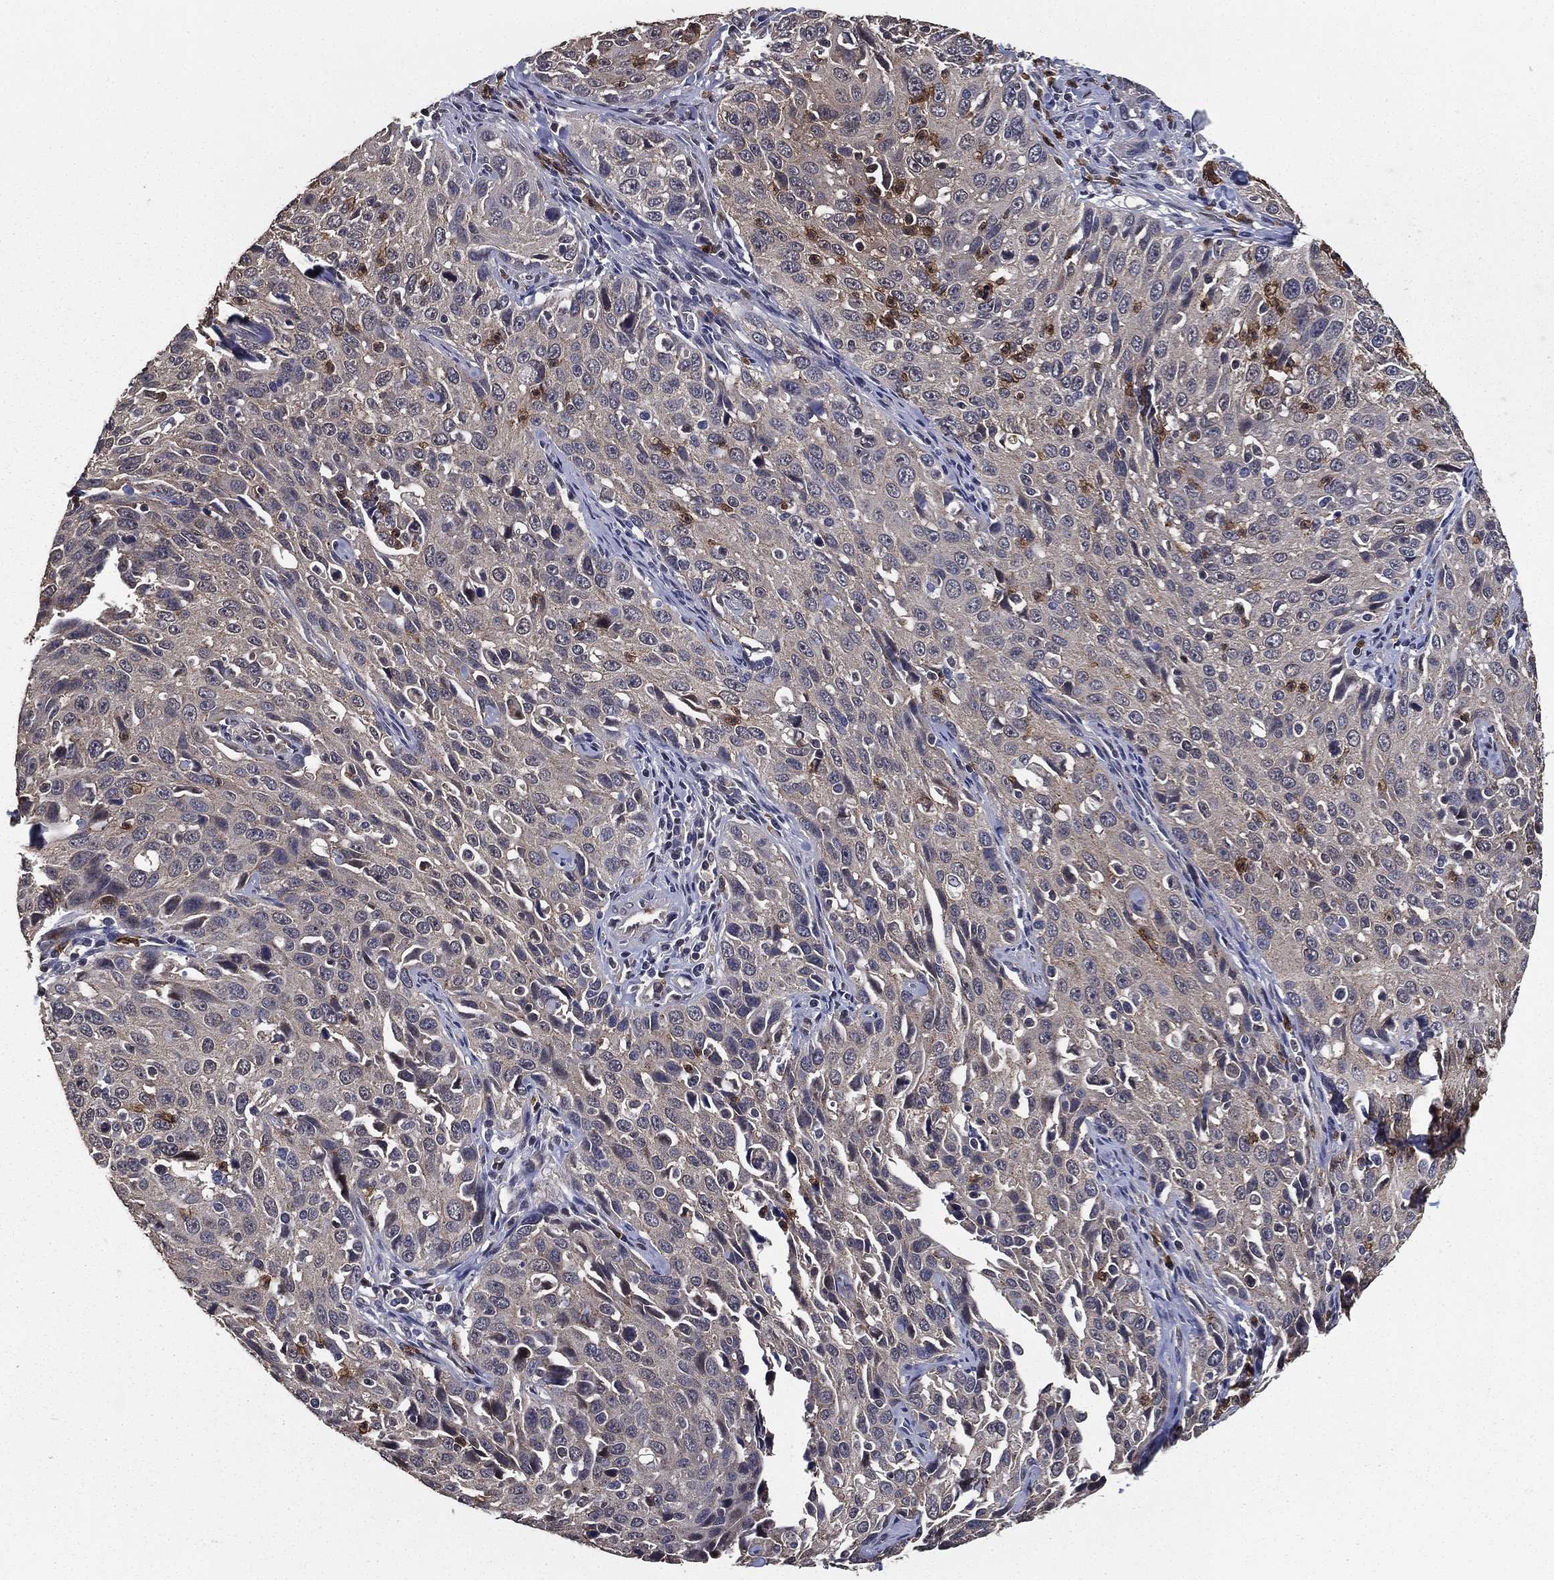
{"staining": {"intensity": "negative", "quantity": "none", "location": "none"}, "tissue": "cervical cancer", "cell_type": "Tumor cells", "image_type": "cancer", "snomed": [{"axis": "morphology", "description": "Squamous cell carcinoma, NOS"}, {"axis": "topography", "description": "Cervix"}], "caption": "Immunohistochemistry (IHC) image of neoplastic tissue: cervical cancer (squamous cell carcinoma) stained with DAB (3,3'-diaminobenzidine) demonstrates no significant protein expression in tumor cells.", "gene": "PCNT", "patient": {"sex": "female", "age": 26}}